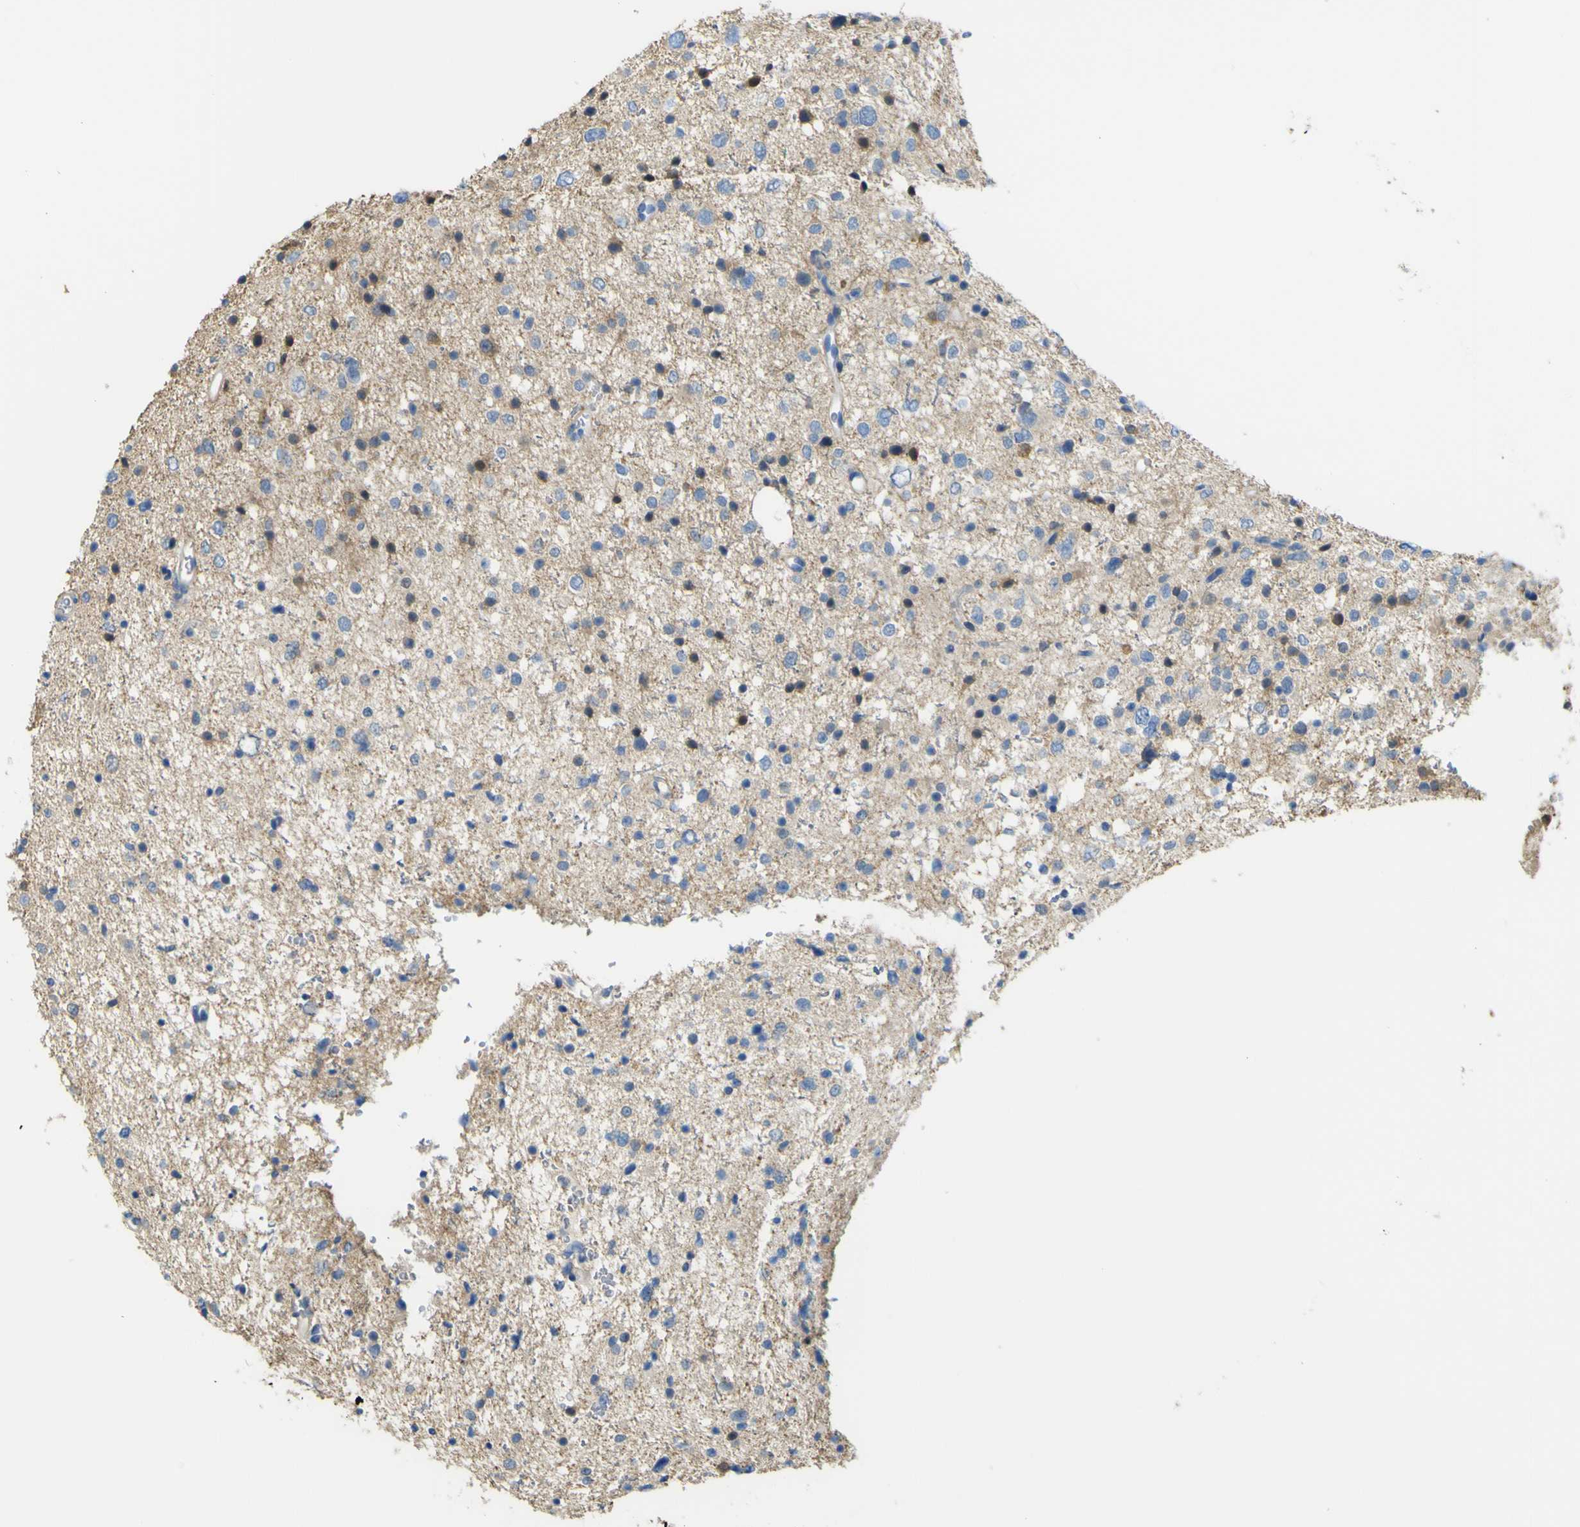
{"staining": {"intensity": "moderate", "quantity": "<25%", "location": "cytoplasmic/membranous"}, "tissue": "glioma", "cell_type": "Tumor cells", "image_type": "cancer", "snomed": [{"axis": "morphology", "description": "Glioma, malignant, Low grade"}, {"axis": "topography", "description": "Brain"}], "caption": "Malignant glioma (low-grade) stained with DAB immunohistochemistry shows low levels of moderate cytoplasmic/membranous staining in about <25% of tumor cells.", "gene": "ABHD3", "patient": {"sex": "female", "age": 37}}